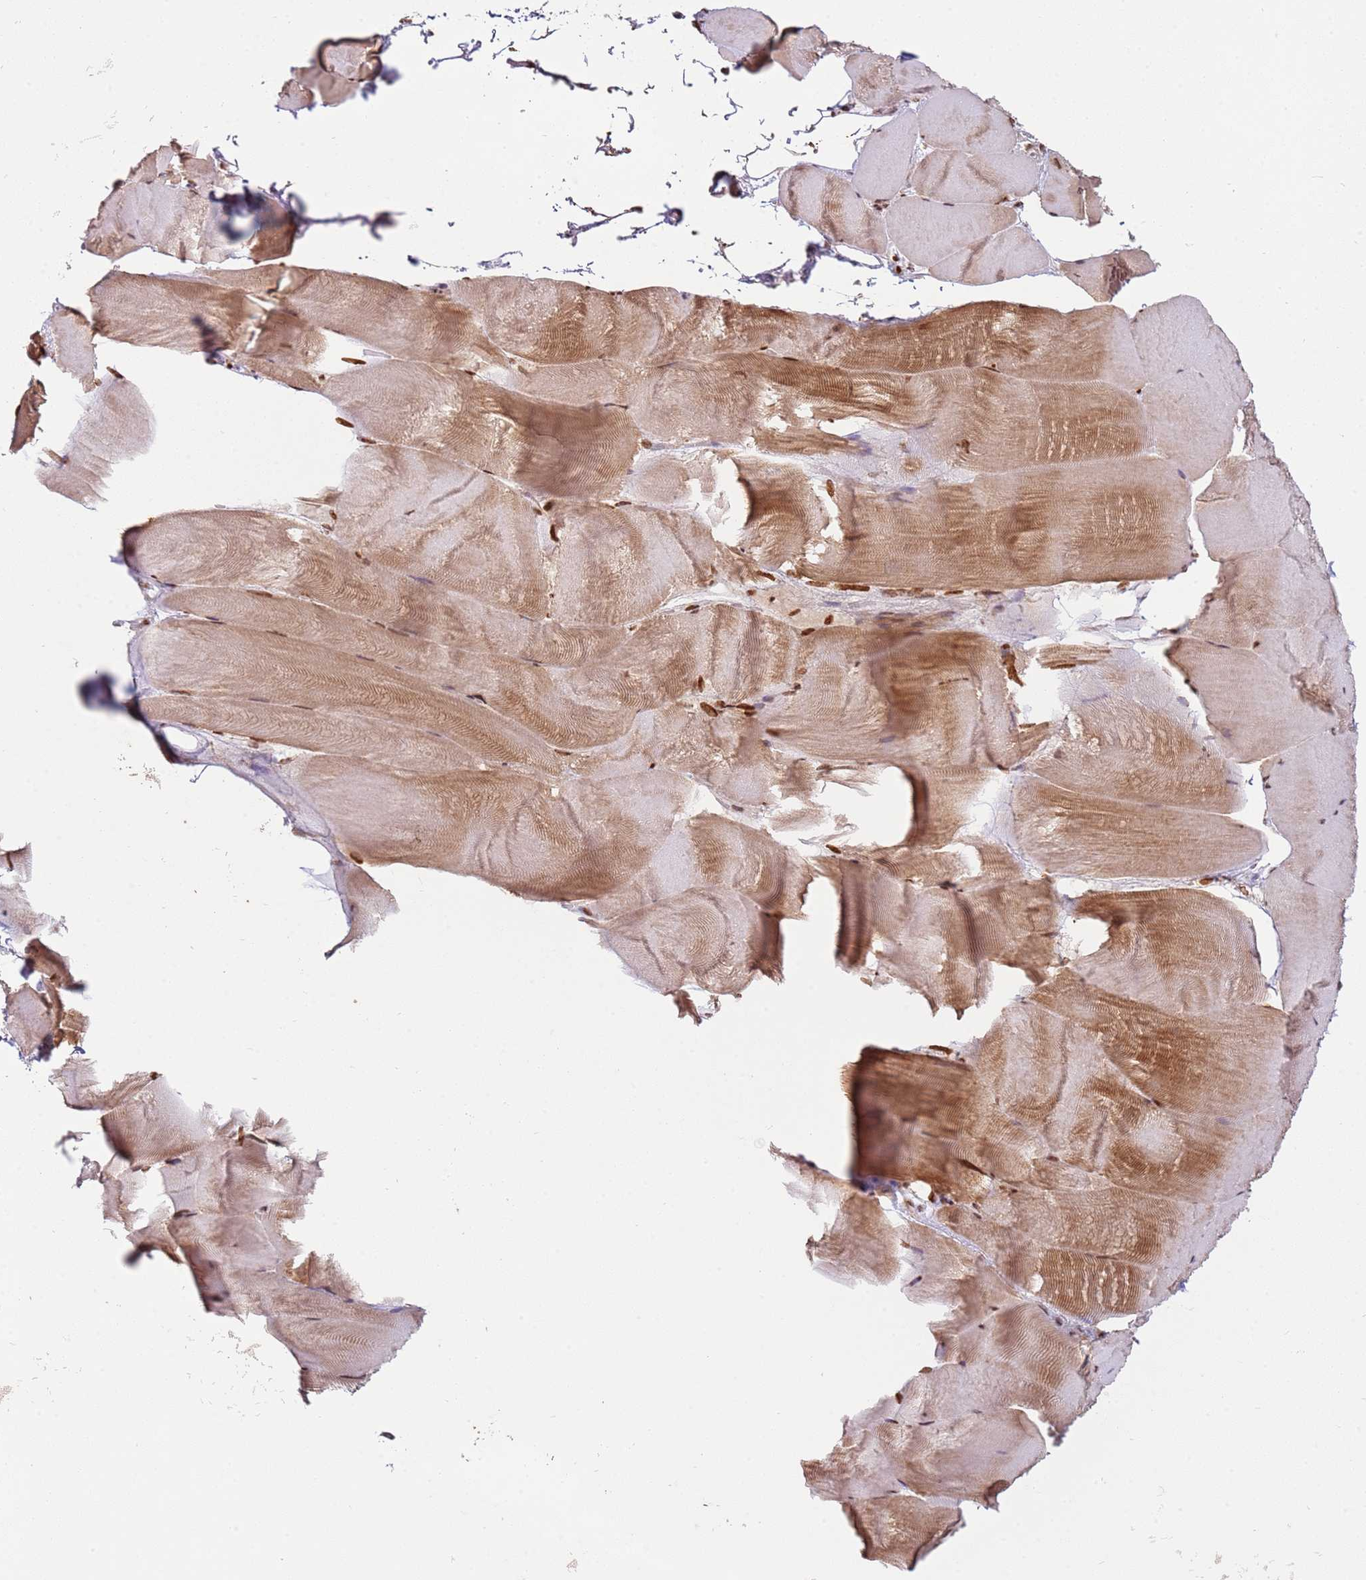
{"staining": {"intensity": "moderate", "quantity": "25%-75%", "location": "cytoplasmic/membranous,nuclear"}, "tissue": "skeletal muscle", "cell_type": "Myocytes", "image_type": "normal", "snomed": [{"axis": "morphology", "description": "Normal tissue, NOS"}, {"axis": "topography", "description": "Skeletal muscle"}], "caption": "The immunohistochemical stain labels moderate cytoplasmic/membranous,nuclear positivity in myocytes of normal skeletal muscle. (DAB IHC, brown staining for protein, blue staining for nuclei).", "gene": "SCAF1", "patient": {"sex": "female", "age": 64}}